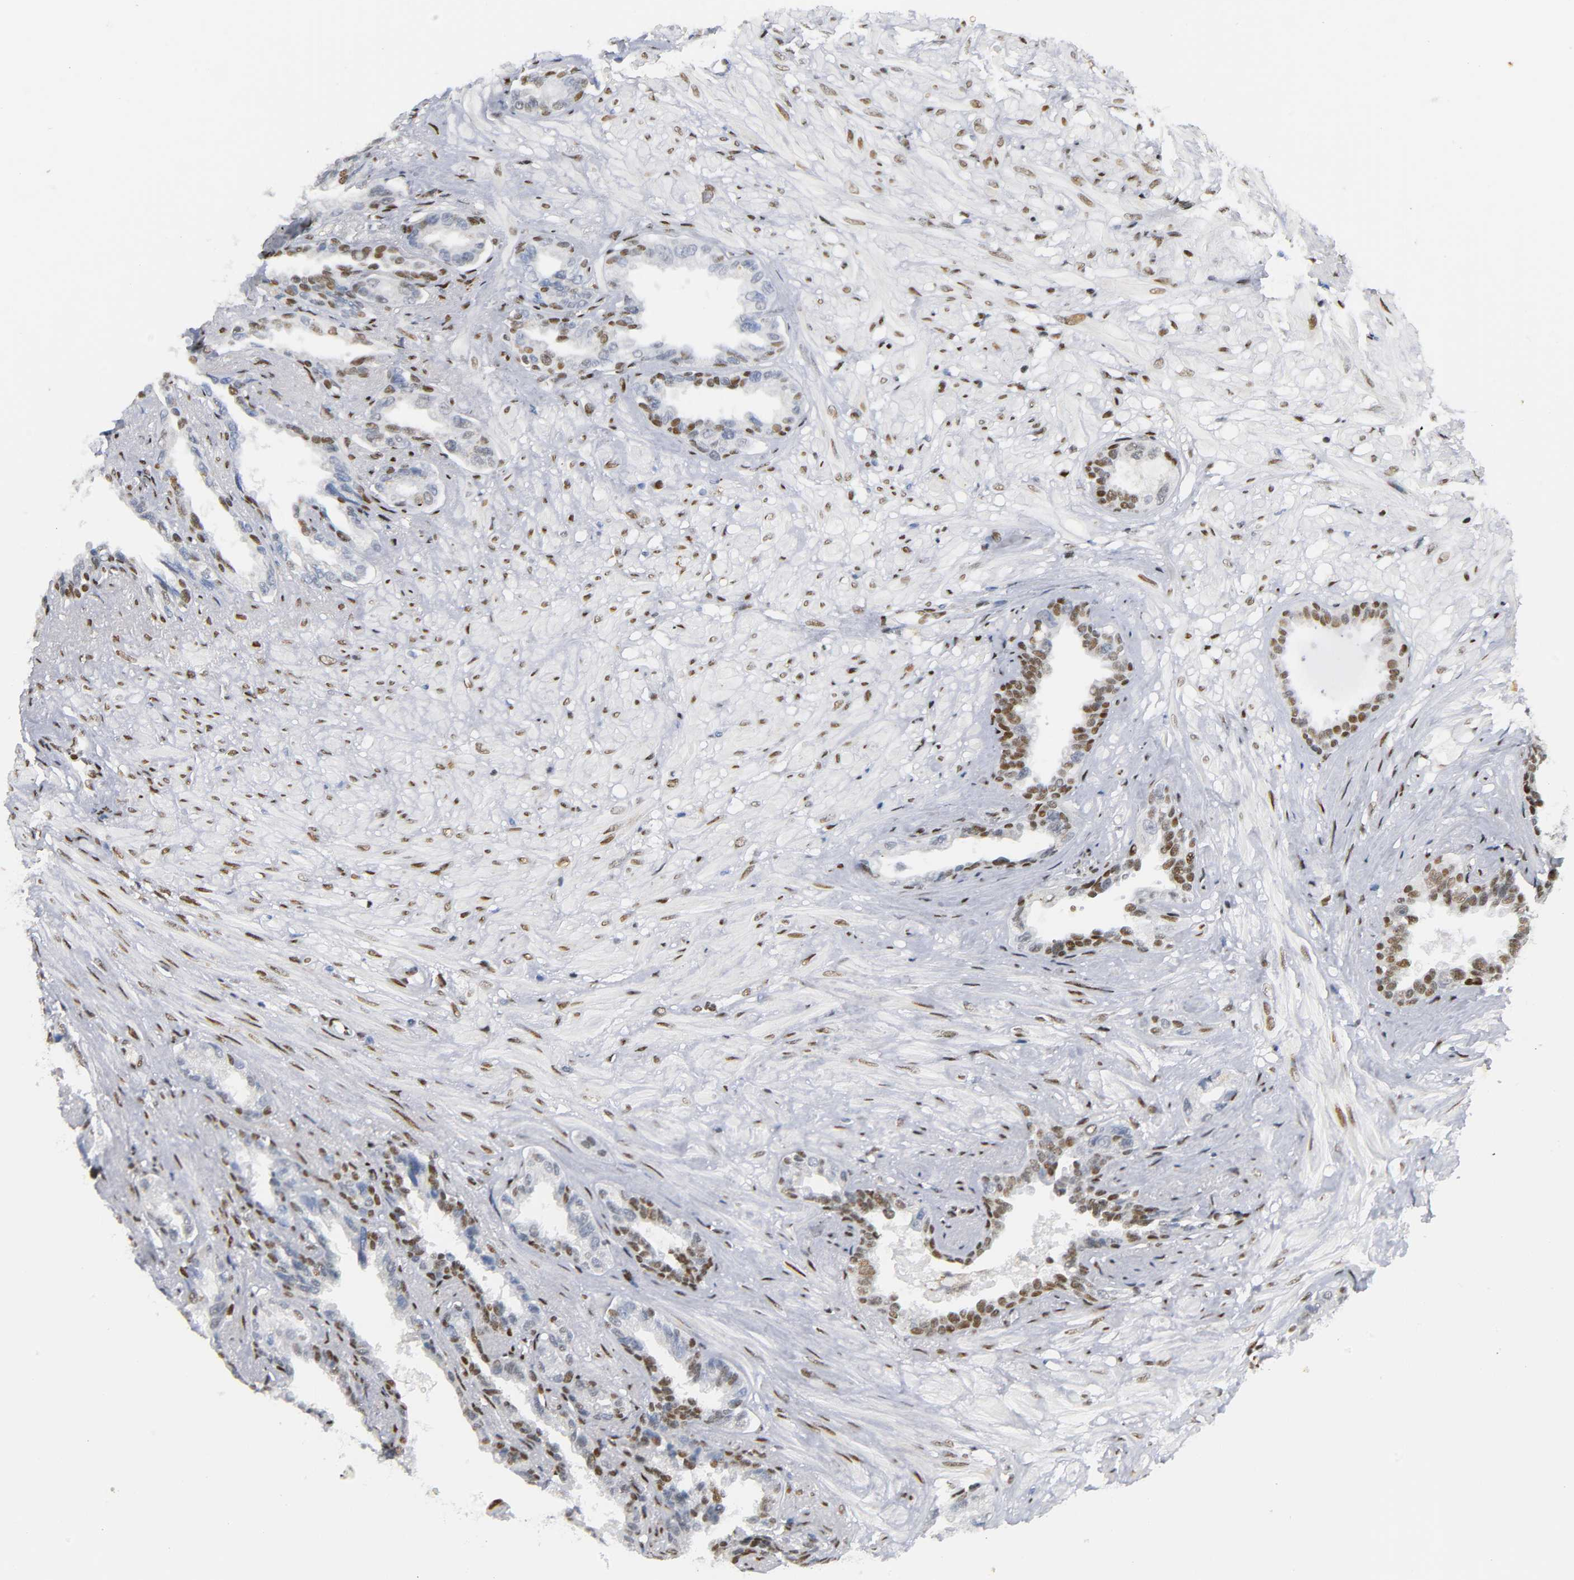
{"staining": {"intensity": "moderate", "quantity": "25%-75%", "location": "nuclear"}, "tissue": "seminal vesicle", "cell_type": "Glandular cells", "image_type": "normal", "snomed": [{"axis": "morphology", "description": "Normal tissue, NOS"}, {"axis": "topography", "description": "Seminal veicle"}], "caption": "A micrograph of seminal vesicle stained for a protein exhibits moderate nuclear brown staining in glandular cells. The protein of interest is shown in brown color, while the nuclei are stained blue.", "gene": "CREBBP", "patient": {"sex": "male", "age": 61}}